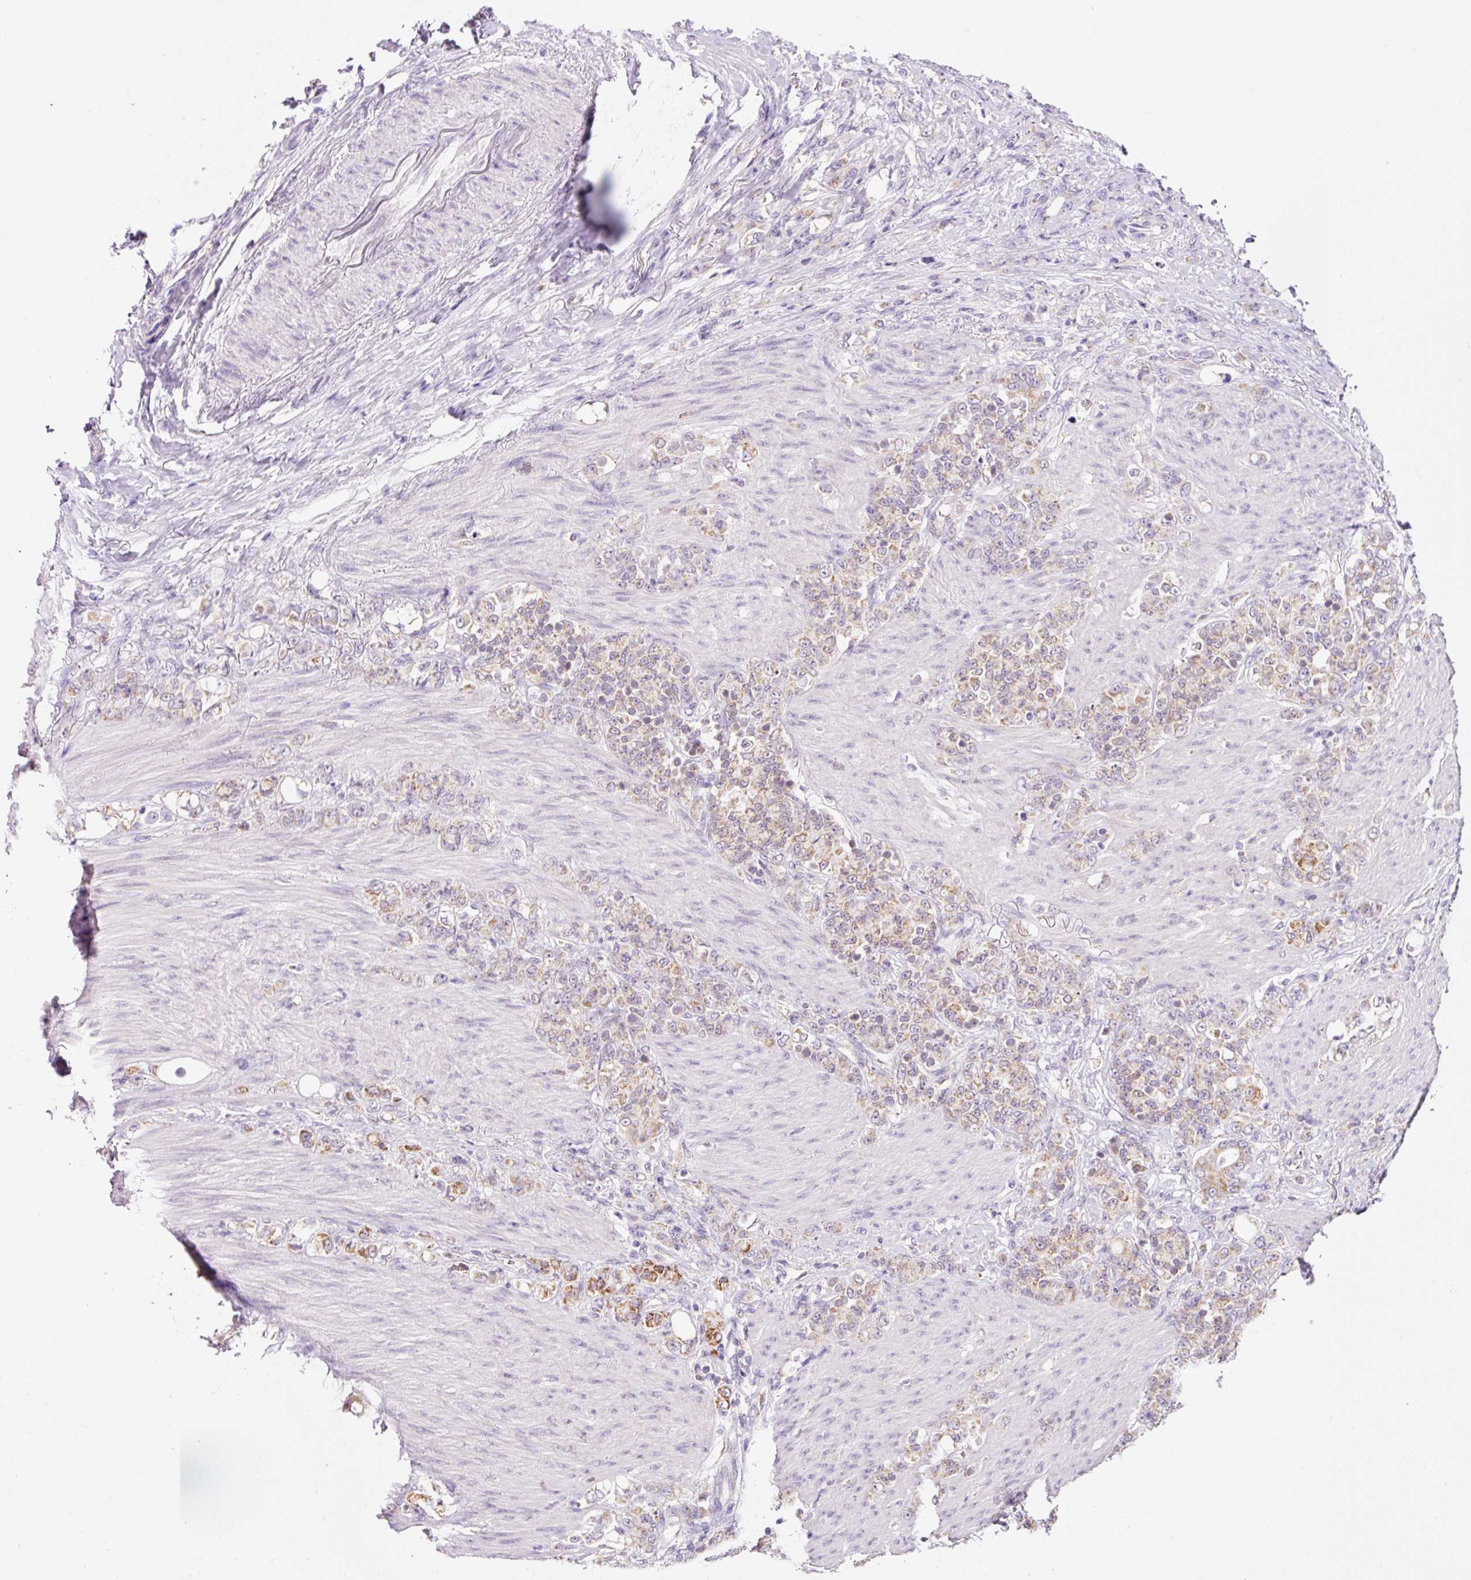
{"staining": {"intensity": "moderate", "quantity": "<25%", "location": "cytoplasmic/membranous"}, "tissue": "stomach cancer", "cell_type": "Tumor cells", "image_type": "cancer", "snomed": [{"axis": "morphology", "description": "Normal tissue, NOS"}, {"axis": "morphology", "description": "Adenocarcinoma, NOS"}, {"axis": "topography", "description": "Stomach"}], "caption": "There is low levels of moderate cytoplasmic/membranous staining in tumor cells of adenocarcinoma (stomach), as demonstrated by immunohistochemical staining (brown color).", "gene": "PCK2", "patient": {"sex": "female", "age": 79}}